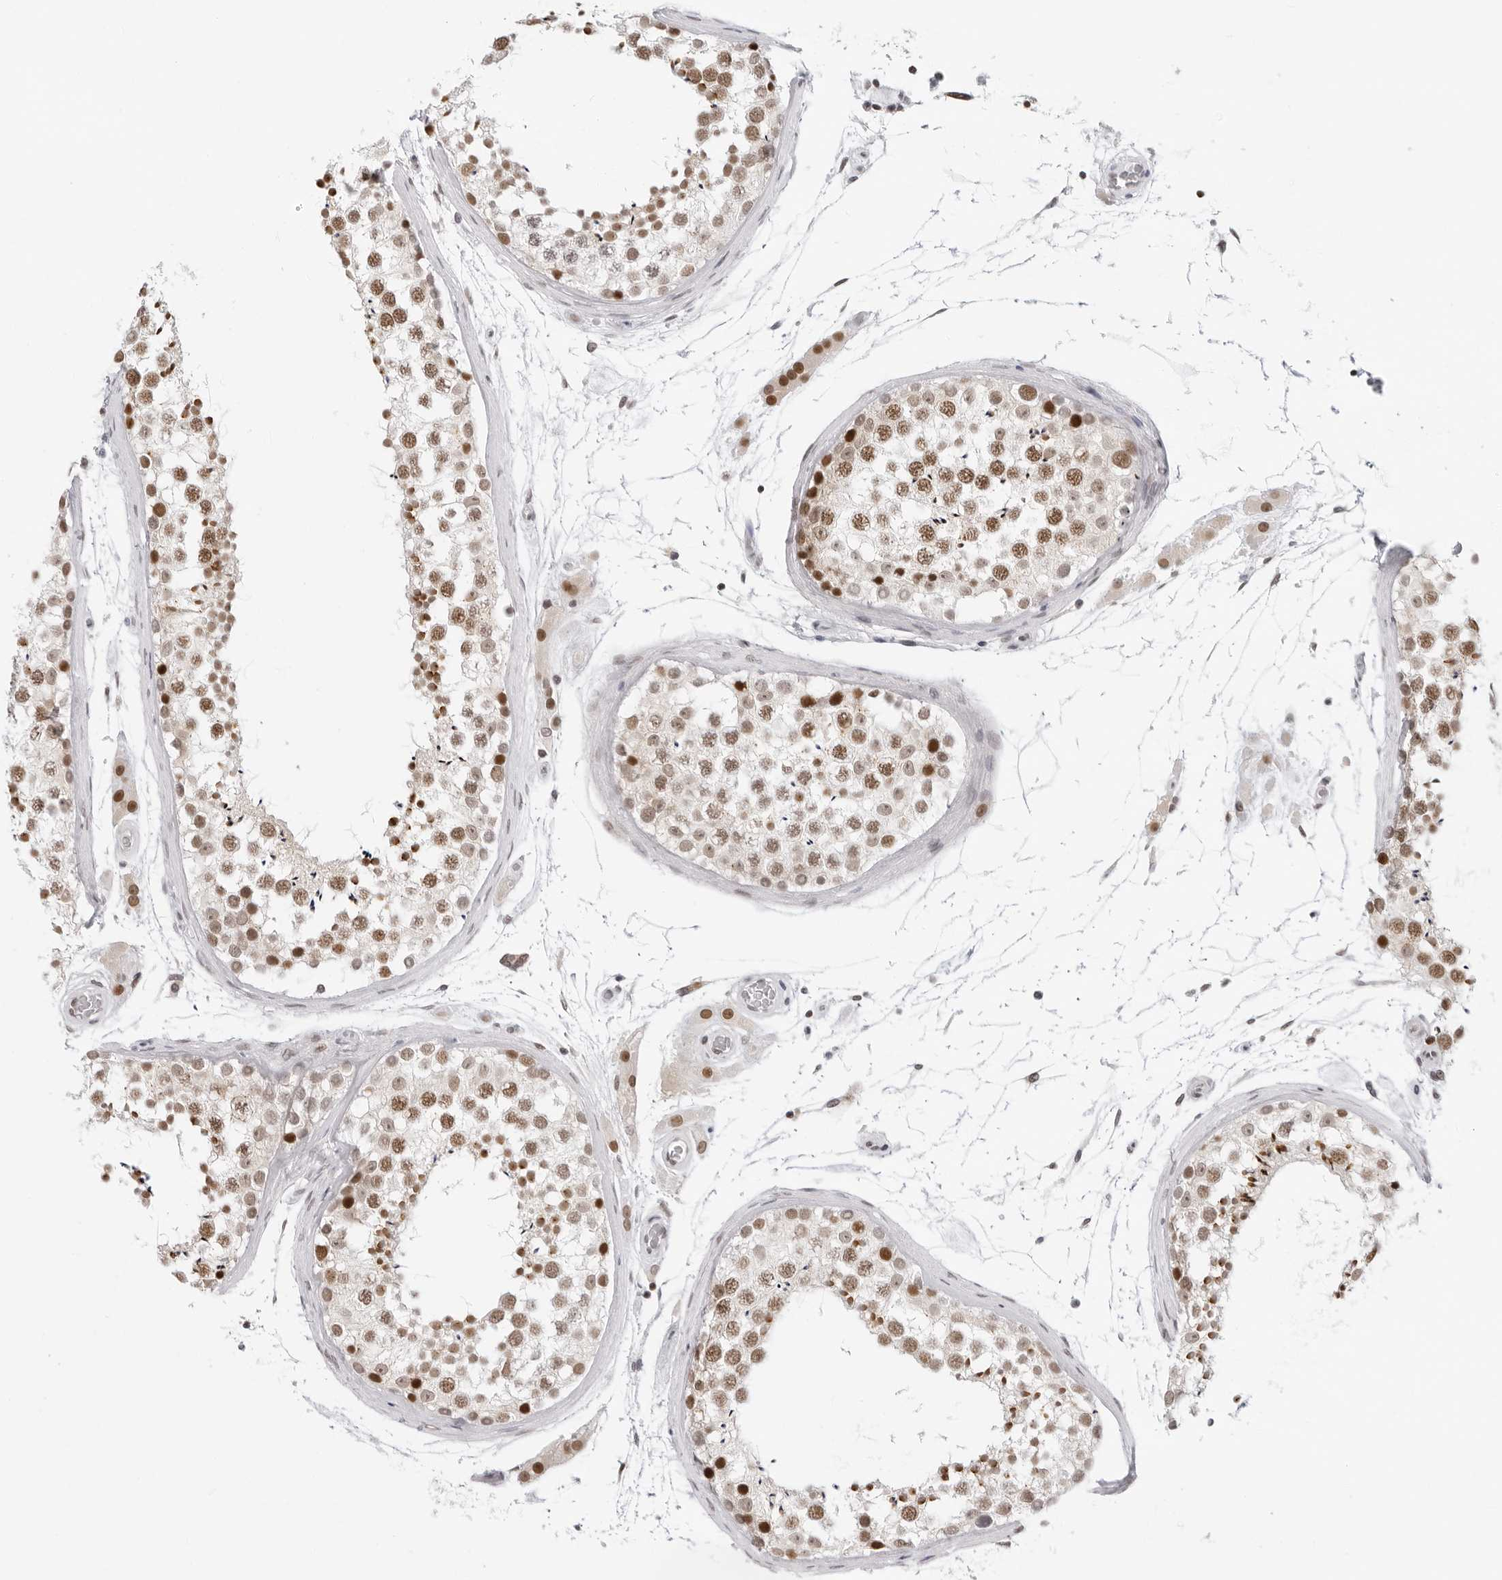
{"staining": {"intensity": "moderate", "quantity": "25%-75%", "location": "cytoplasmic/membranous,nuclear"}, "tissue": "testis", "cell_type": "Cells in seminiferous ducts", "image_type": "normal", "snomed": [{"axis": "morphology", "description": "Normal tissue, NOS"}, {"axis": "topography", "description": "Testis"}], "caption": "Protein expression analysis of normal human testis reveals moderate cytoplasmic/membranous,nuclear positivity in about 25%-75% of cells in seminiferous ducts.", "gene": "MSH6", "patient": {"sex": "male", "age": 46}}